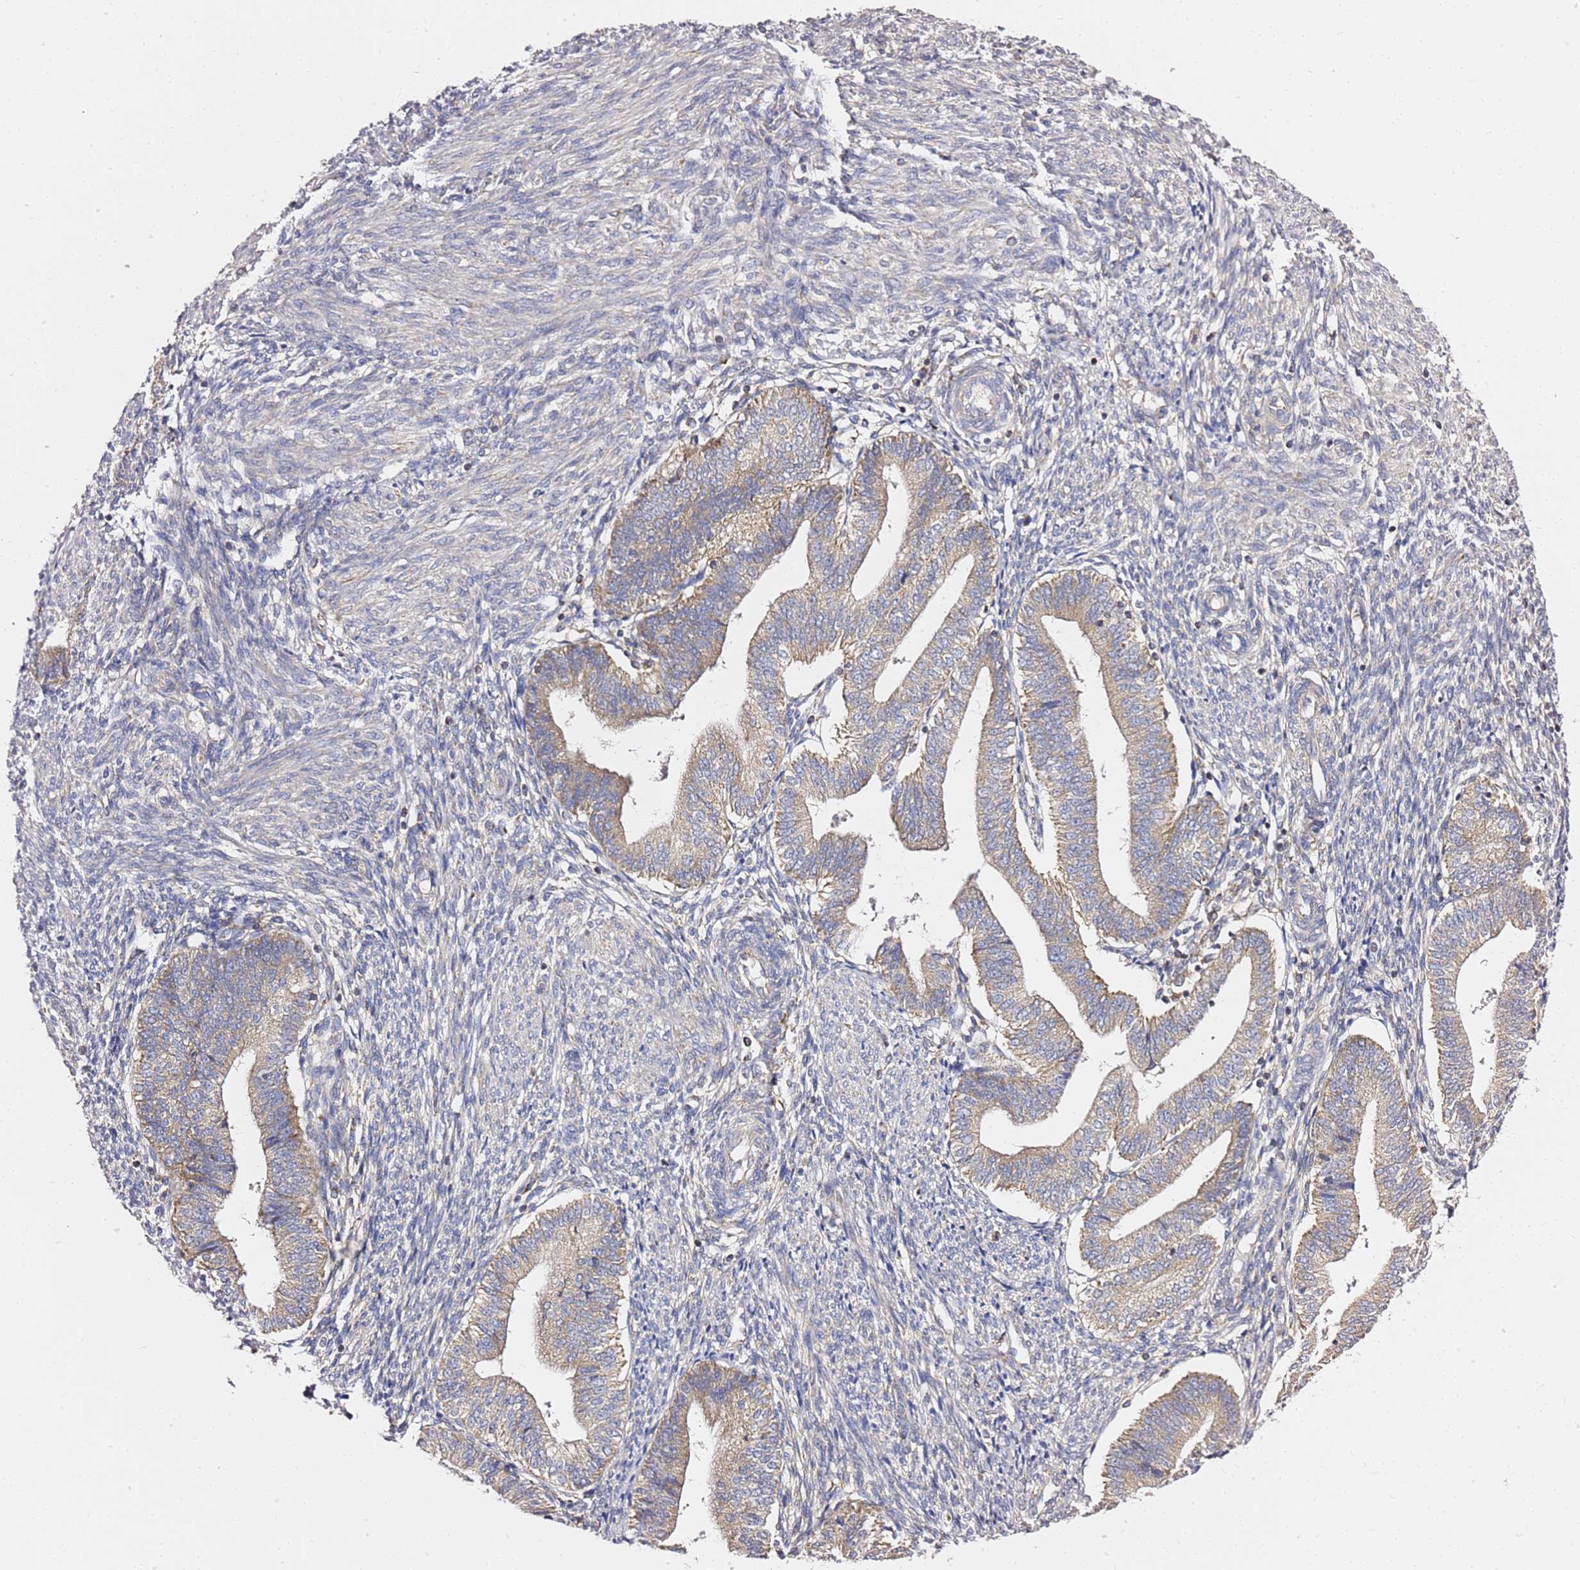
{"staining": {"intensity": "weak", "quantity": "25%-75%", "location": "cytoplasmic/membranous"}, "tissue": "endometrium", "cell_type": "Cells in endometrial stroma", "image_type": "normal", "snomed": [{"axis": "morphology", "description": "Normal tissue, NOS"}, {"axis": "topography", "description": "Endometrium"}], "caption": "Weak cytoplasmic/membranous expression is seen in about 25%-75% of cells in endometrial stroma in benign endometrium.", "gene": "C19orf12", "patient": {"sex": "female", "age": 34}}